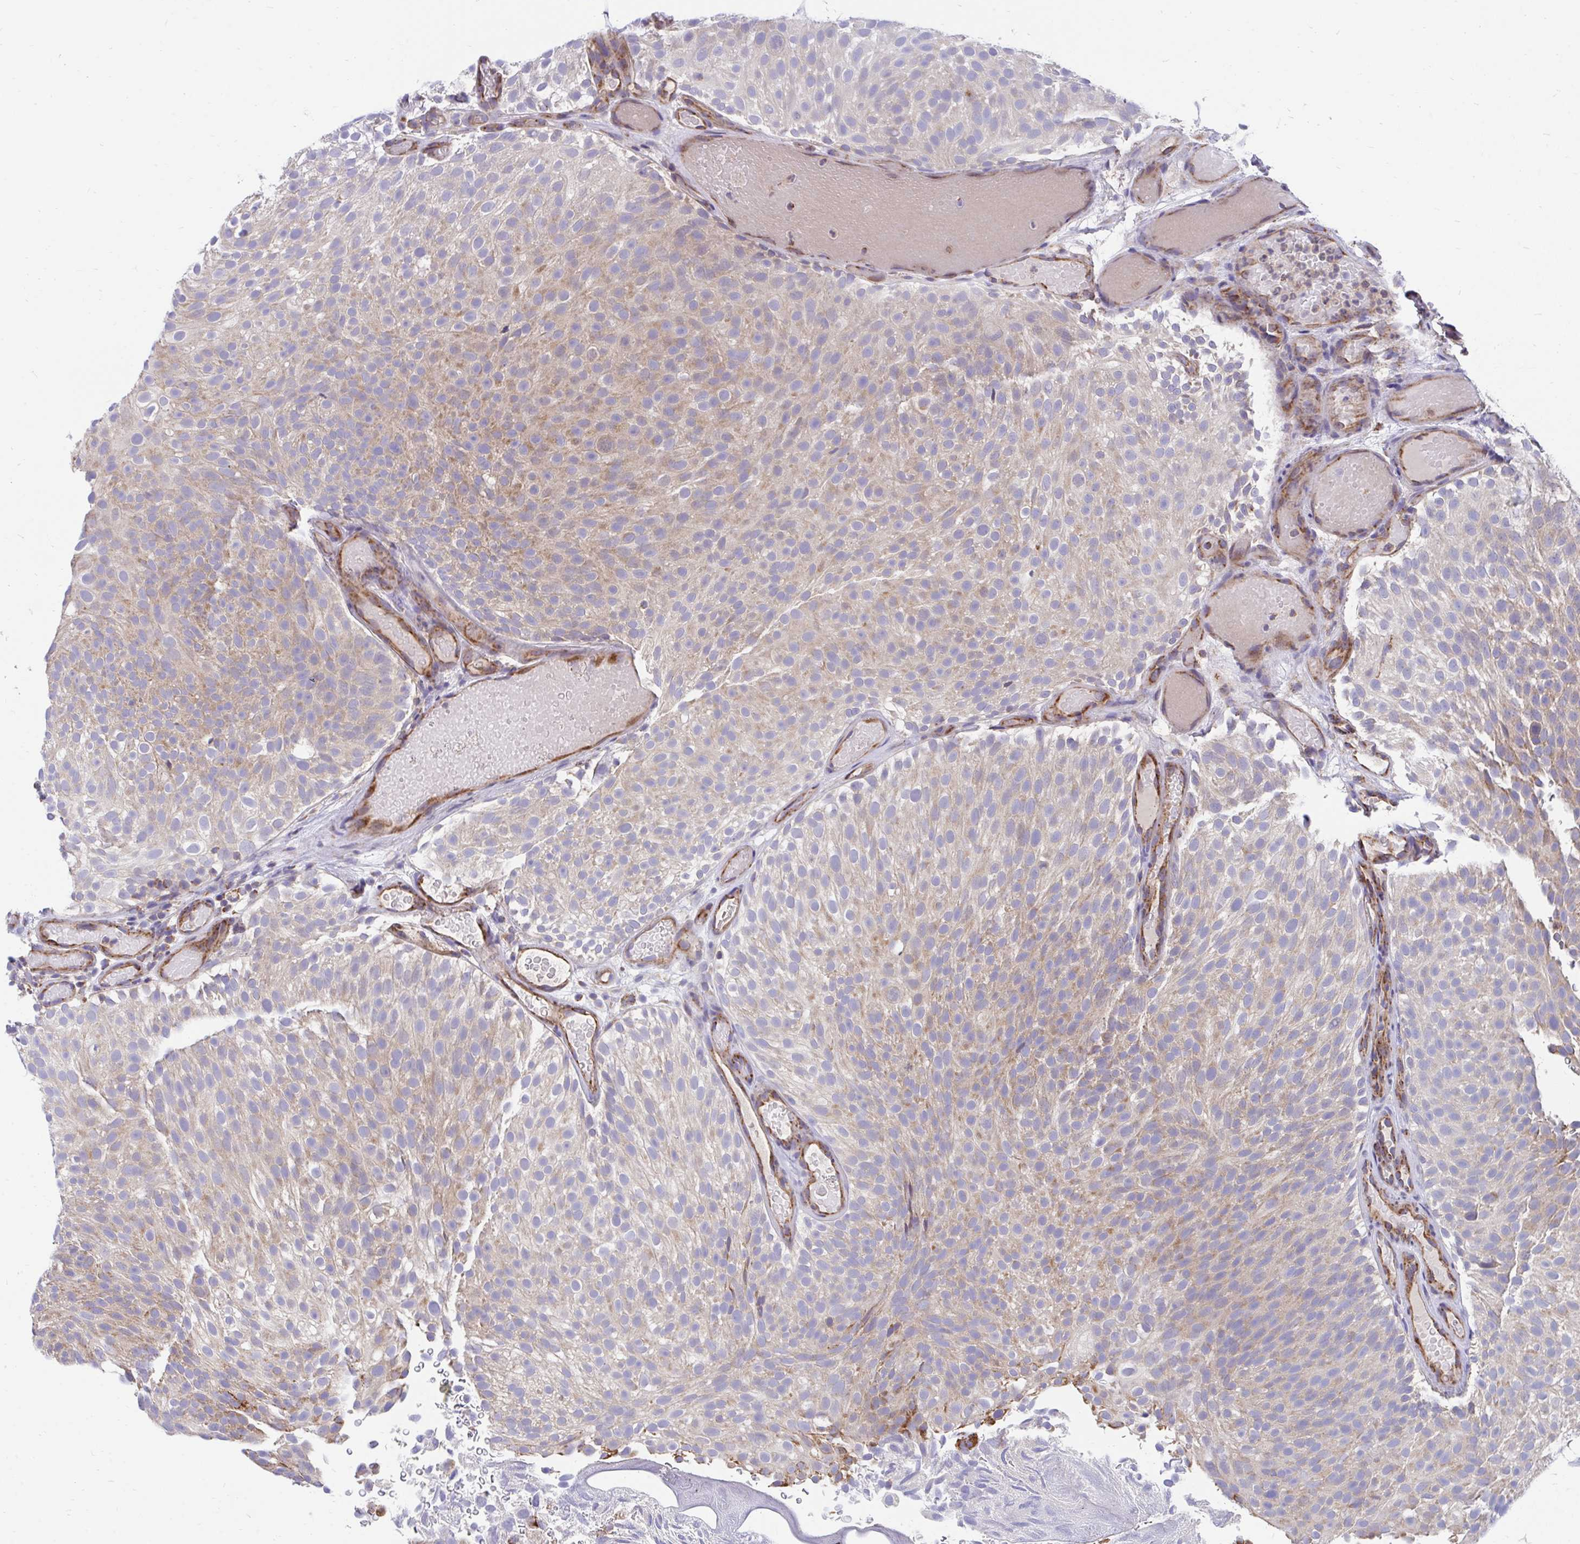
{"staining": {"intensity": "weak", "quantity": "25%-75%", "location": "cytoplasmic/membranous"}, "tissue": "urothelial cancer", "cell_type": "Tumor cells", "image_type": "cancer", "snomed": [{"axis": "morphology", "description": "Urothelial carcinoma, Low grade"}, {"axis": "topography", "description": "Urinary bladder"}], "caption": "High-power microscopy captured an immunohistochemistry micrograph of urothelial cancer, revealing weak cytoplasmic/membranous staining in about 25%-75% of tumor cells.", "gene": "FHIP1B", "patient": {"sex": "male", "age": 78}}